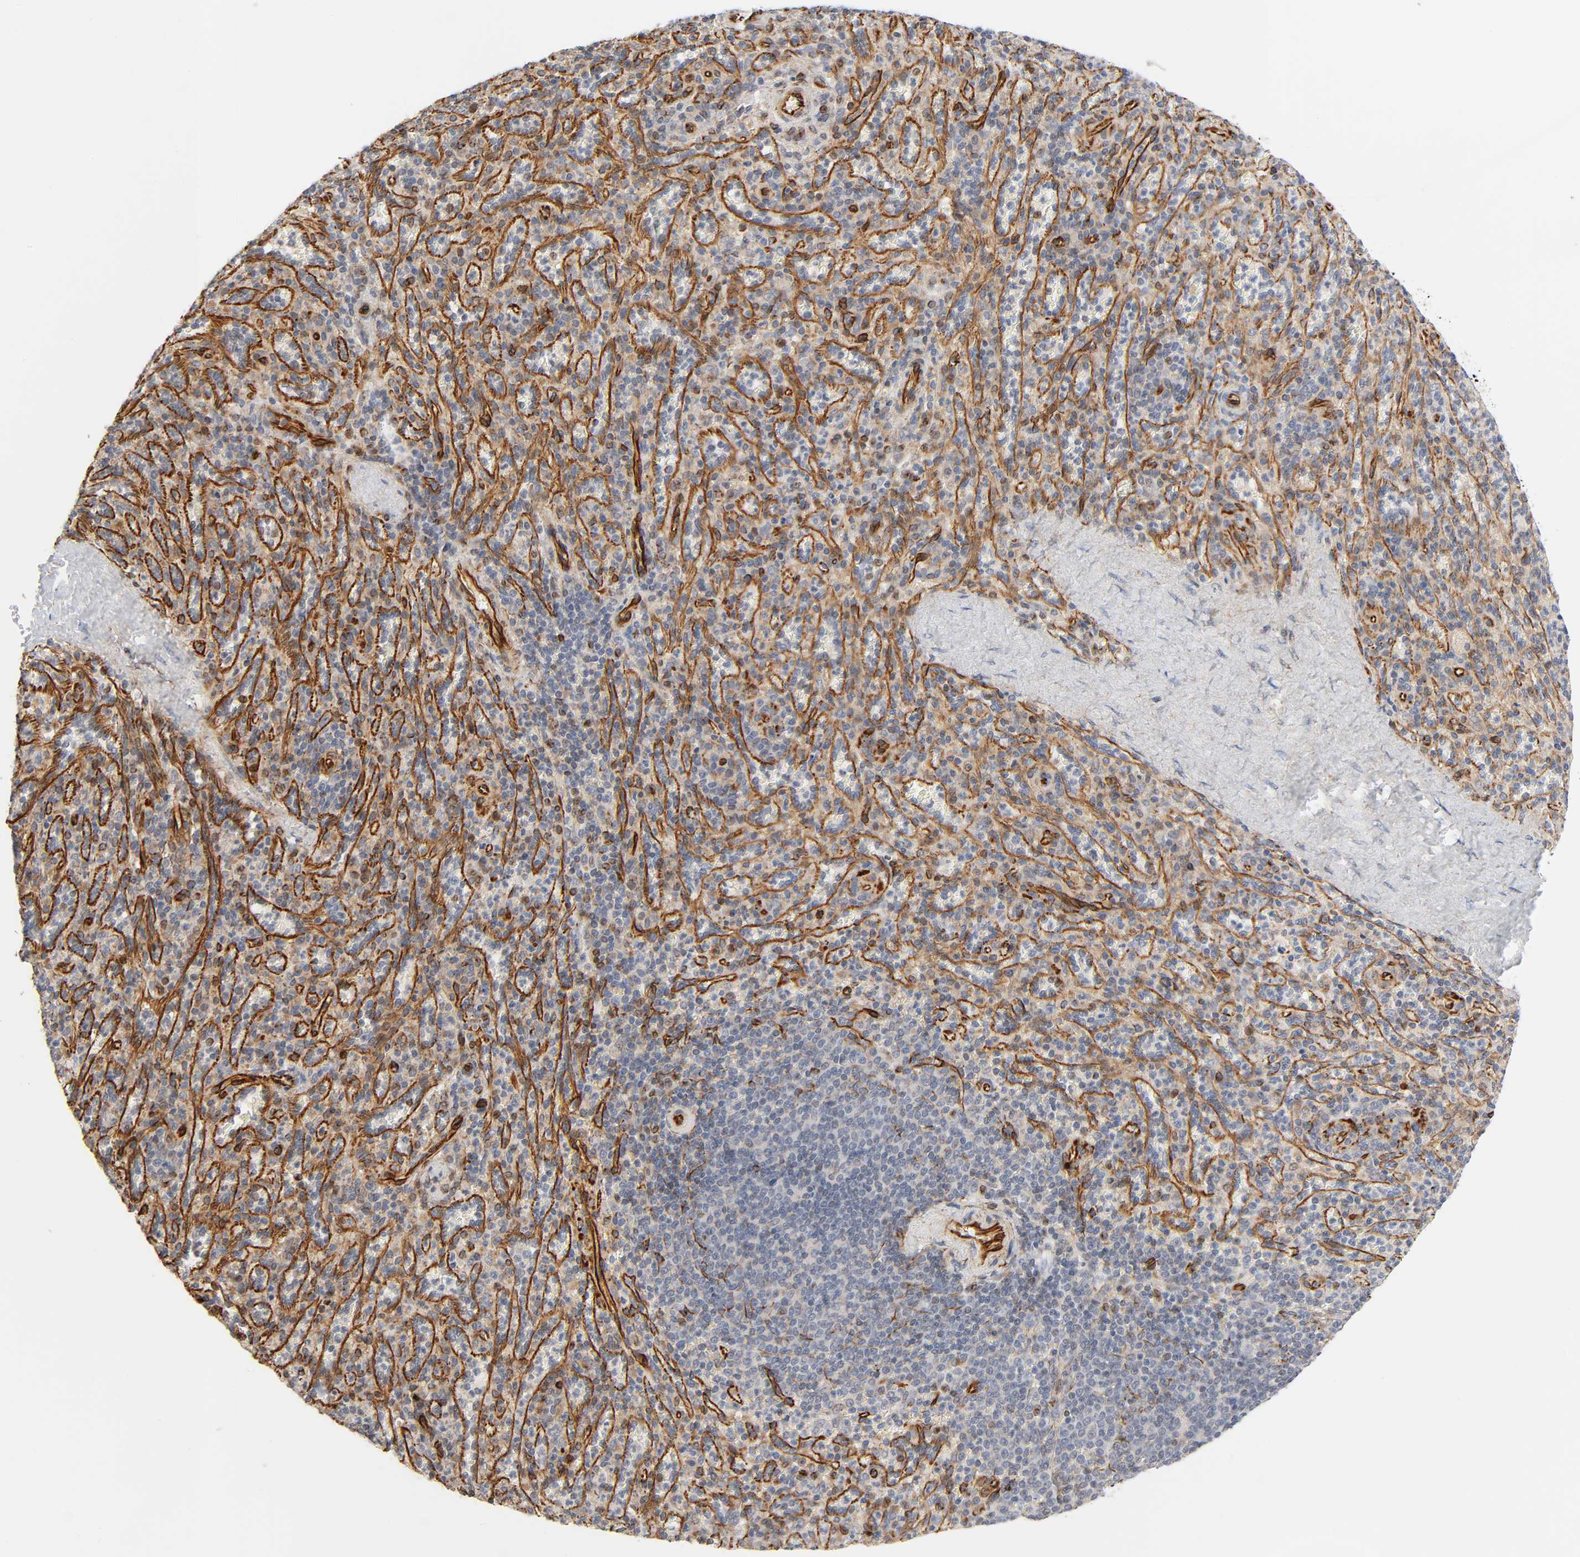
{"staining": {"intensity": "weak", "quantity": "<25%", "location": "cytoplasmic/membranous"}, "tissue": "spleen", "cell_type": "Cells in red pulp", "image_type": "normal", "snomed": [{"axis": "morphology", "description": "Normal tissue, NOS"}, {"axis": "topography", "description": "Spleen"}], "caption": "The histopathology image exhibits no significant expression in cells in red pulp of spleen.", "gene": "REEP5", "patient": {"sex": "male", "age": 36}}